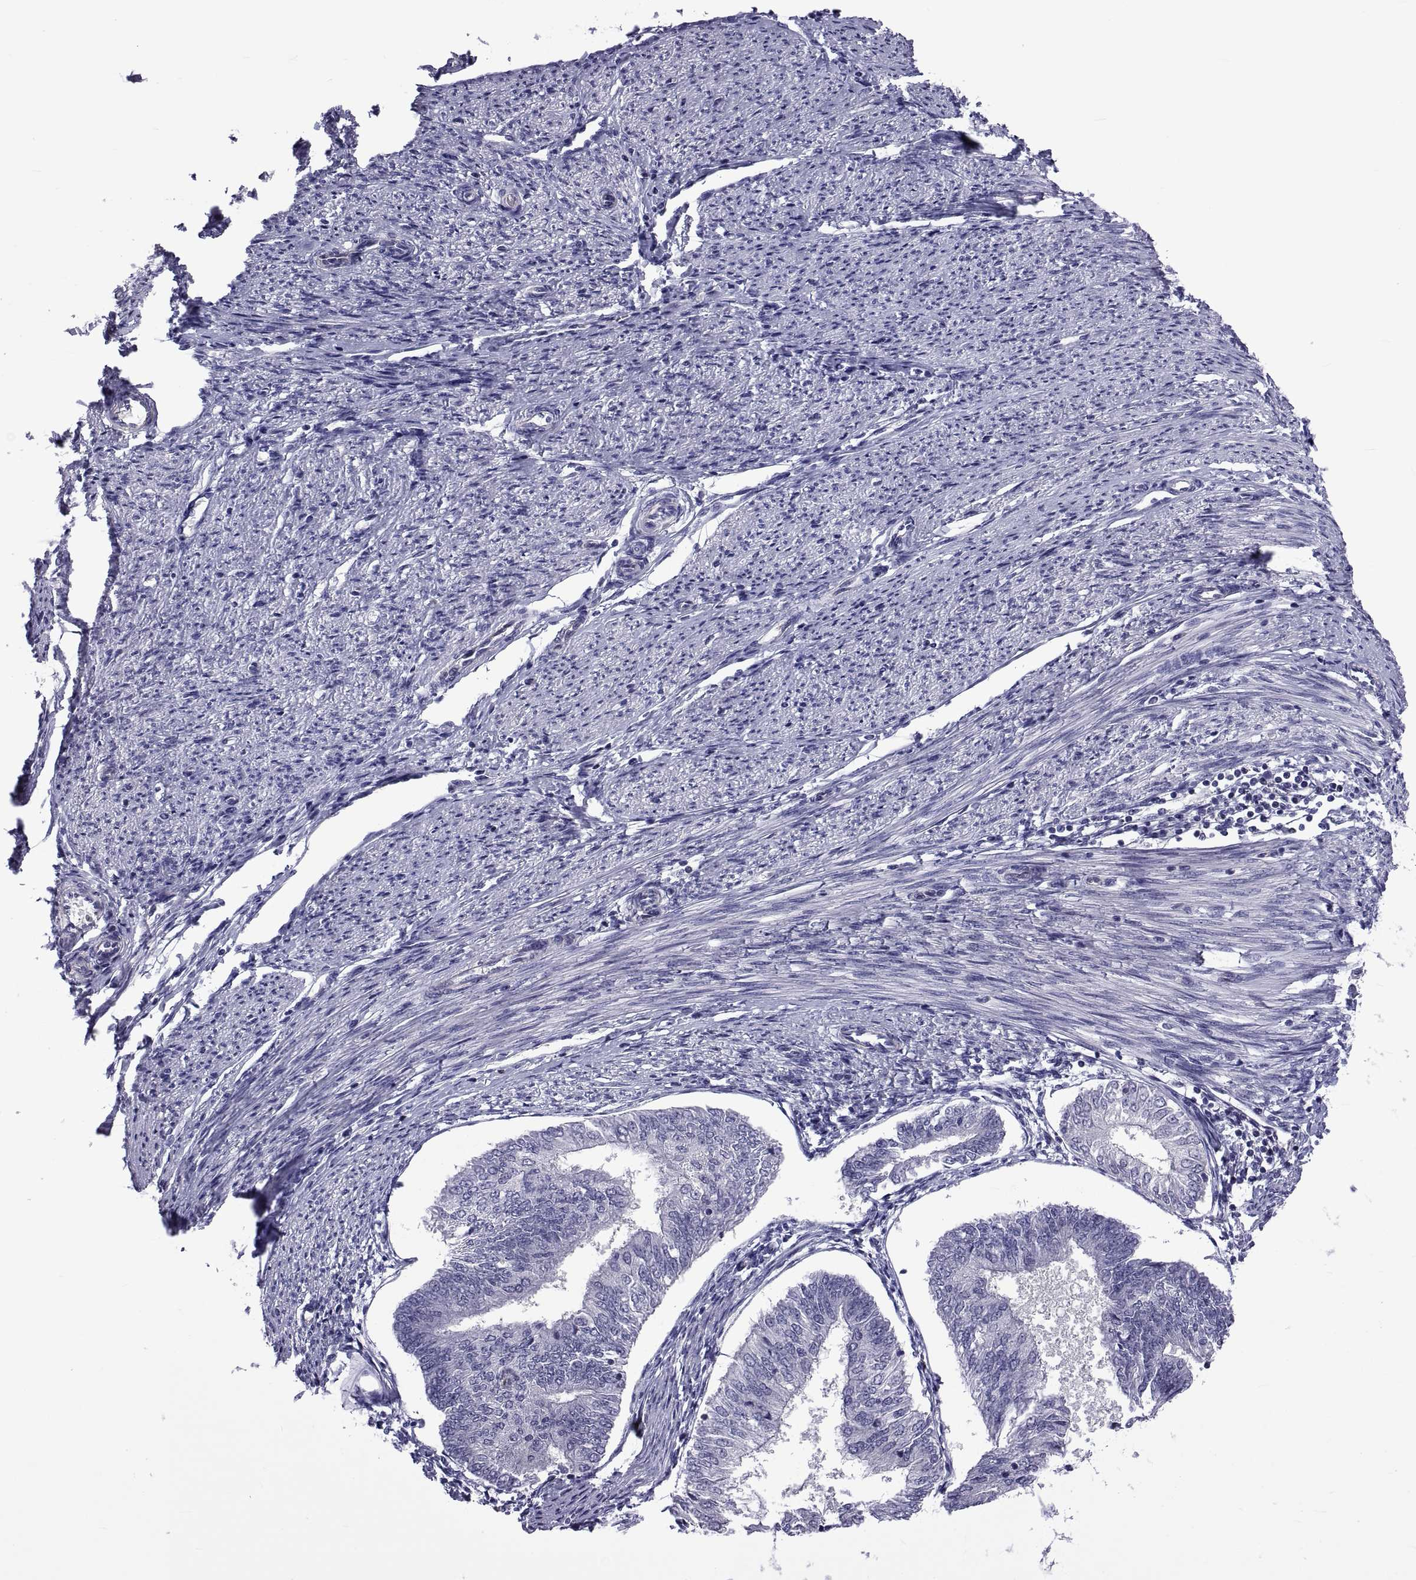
{"staining": {"intensity": "negative", "quantity": "none", "location": "none"}, "tissue": "endometrial cancer", "cell_type": "Tumor cells", "image_type": "cancer", "snomed": [{"axis": "morphology", "description": "Adenocarcinoma, NOS"}, {"axis": "topography", "description": "Endometrium"}], "caption": "Protein analysis of adenocarcinoma (endometrial) demonstrates no significant expression in tumor cells.", "gene": "LCN9", "patient": {"sex": "female", "age": 58}}